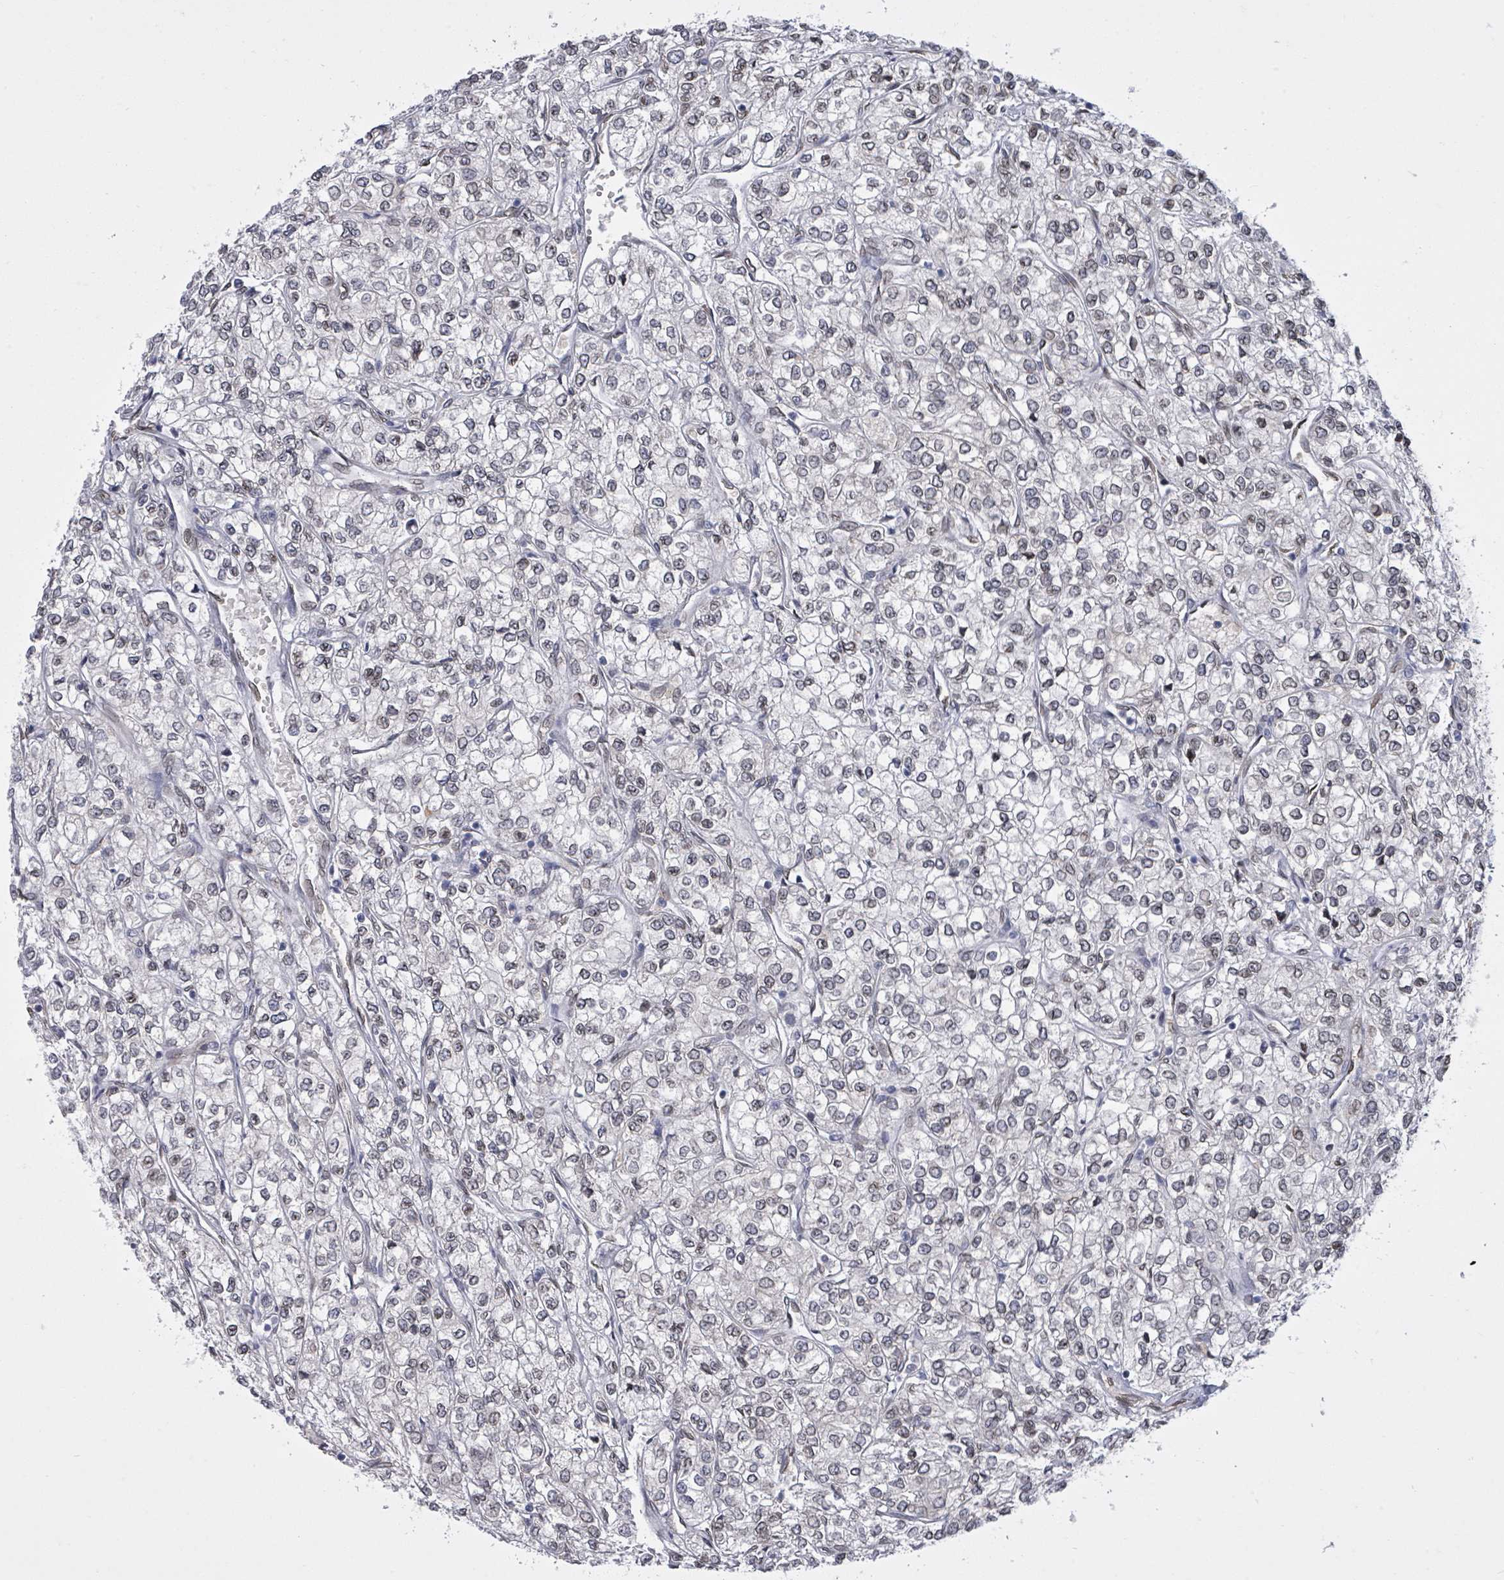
{"staining": {"intensity": "weak", "quantity": "<25%", "location": "nuclear"}, "tissue": "renal cancer", "cell_type": "Tumor cells", "image_type": "cancer", "snomed": [{"axis": "morphology", "description": "Adenocarcinoma, NOS"}, {"axis": "topography", "description": "Kidney"}], "caption": "This is an immunohistochemistry micrograph of human renal cancer. There is no positivity in tumor cells.", "gene": "ARFGAP1", "patient": {"sex": "male", "age": 80}}